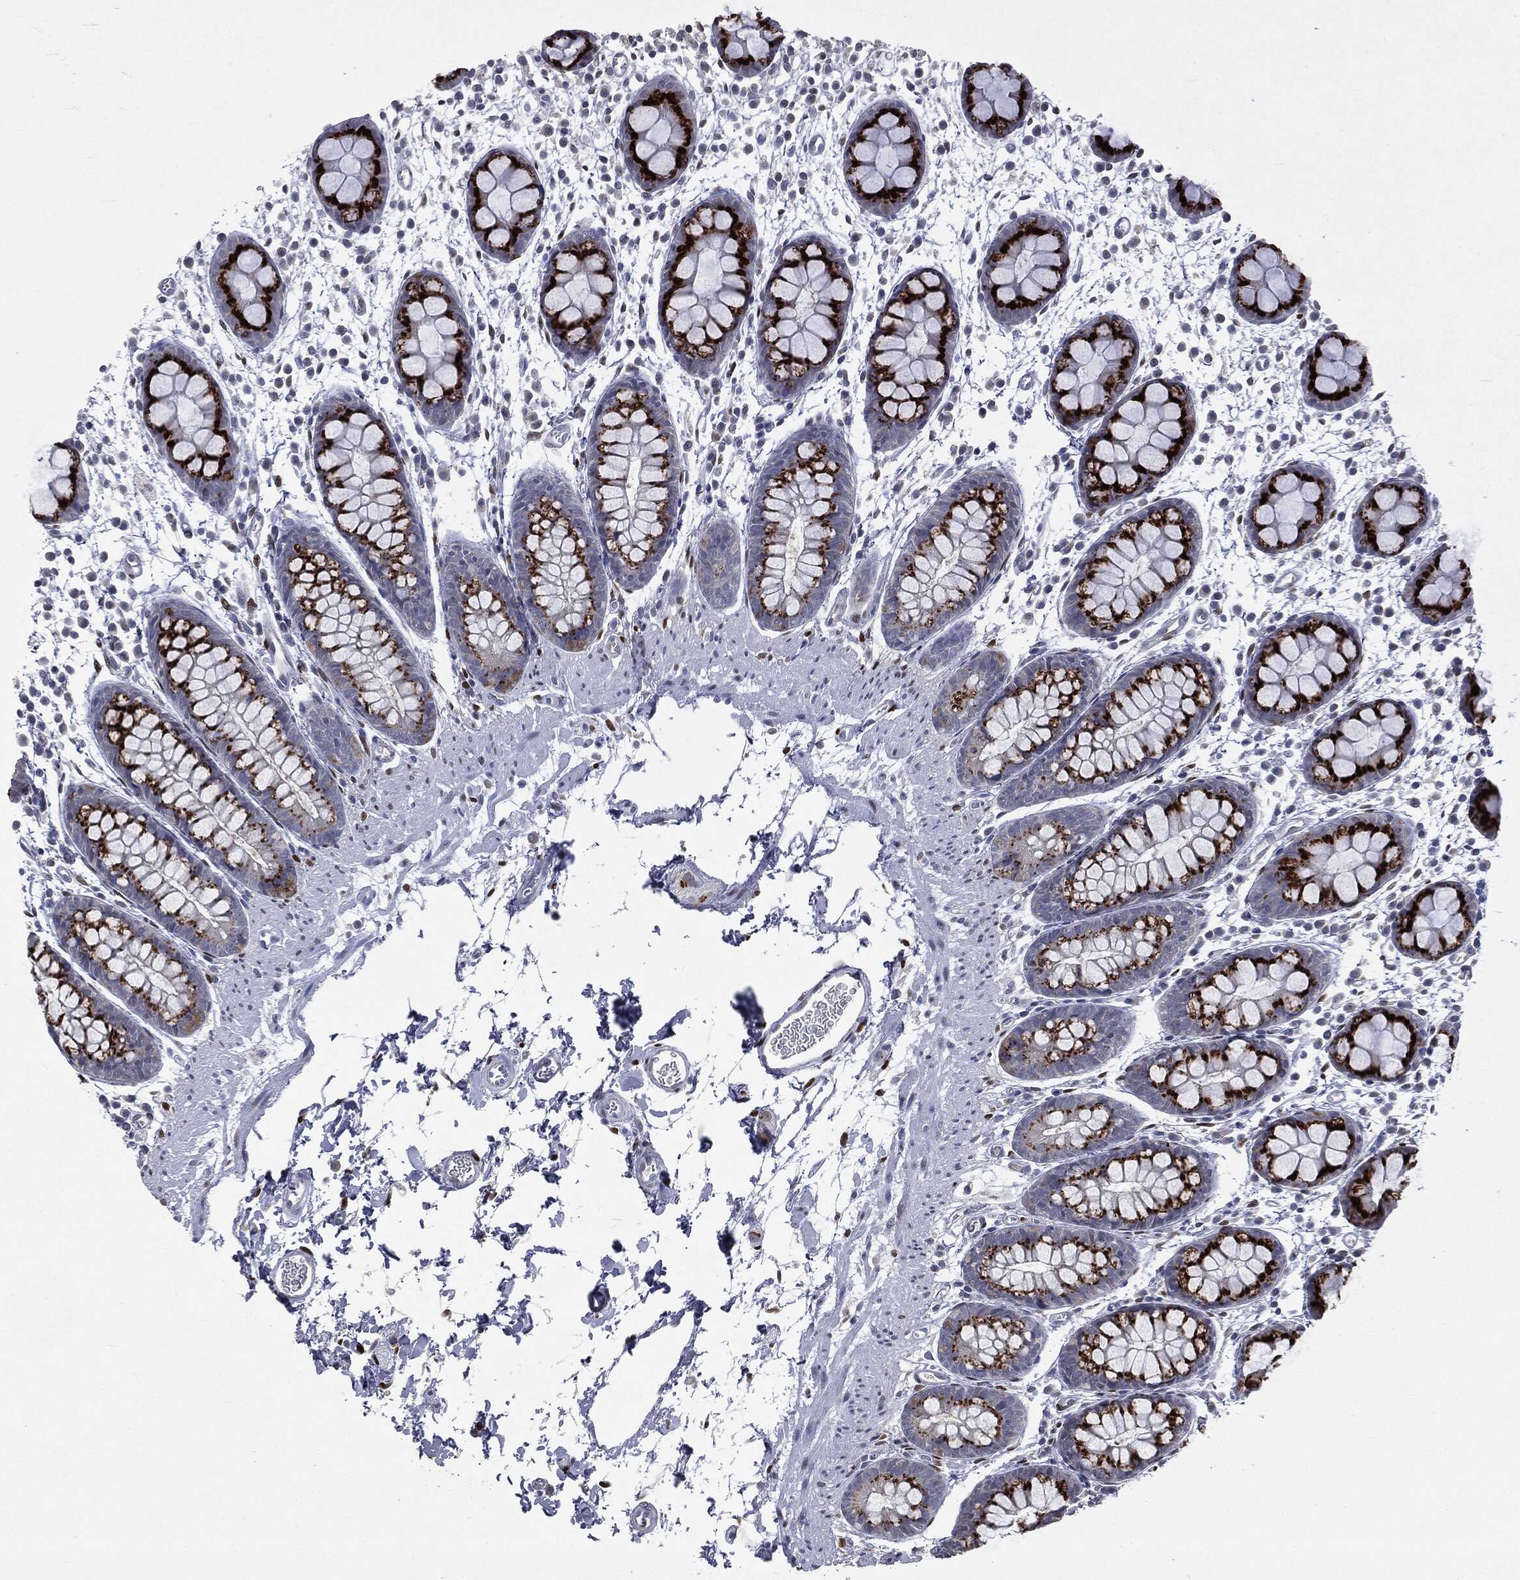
{"staining": {"intensity": "strong", "quantity": ">75%", "location": "cytoplasmic/membranous"}, "tissue": "rectum", "cell_type": "Glandular cells", "image_type": "normal", "snomed": [{"axis": "morphology", "description": "Normal tissue, NOS"}, {"axis": "topography", "description": "Rectum"}], "caption": "Rectum was stained to show a protein in brown. There is high levels of strong cytoplasmic/membranous positivity in about >75% of glandular cells. The protein of interest is shown in brown color, while the nuclei are stained blue.", "gene": "CASD1", "patient": {"sex": "male", "age": 57}}